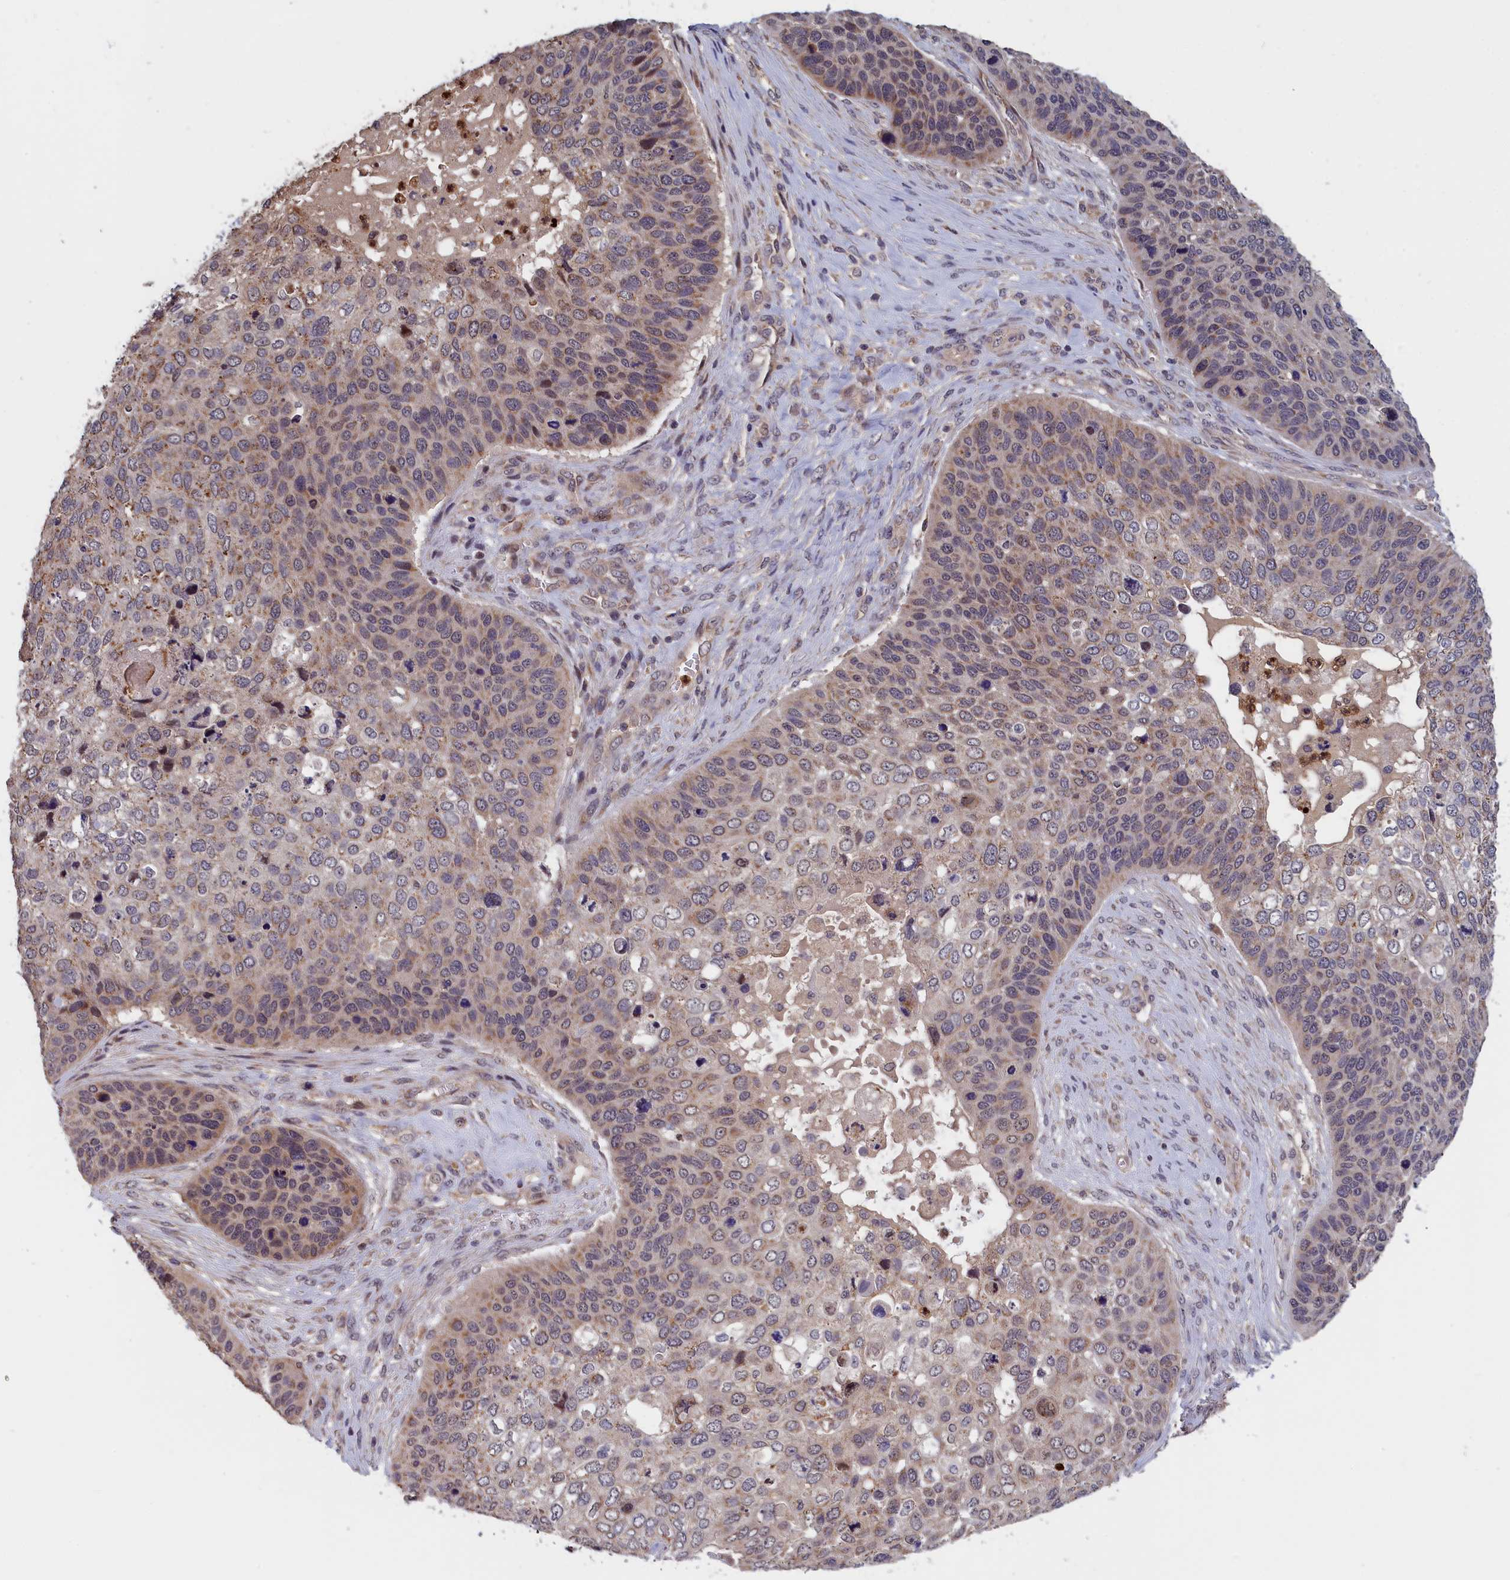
{"staining": {"intensity": "moderate", "quantity": "25%-75%", "location": "cytoplasmic/membranous"}, "tissue": "skin cancer", "cell_type": "Tumor cells", "image_type": "cancer", "snomed": [{"axis": "morphology", "description": "Basal cell carcinoma"}, {"axis": "topography", "description": "Skin"}], "caption": "High-power microscopy captured an immunohistochemistry histopathology image of skin cancer (basal cell carcinoma), revealing moderate cytoplasmic/membranous staining in approximately 25%-75% of tumor cells.", "gene": "EPB41L4B", "patient": {"sex": "female", "age": 74}}